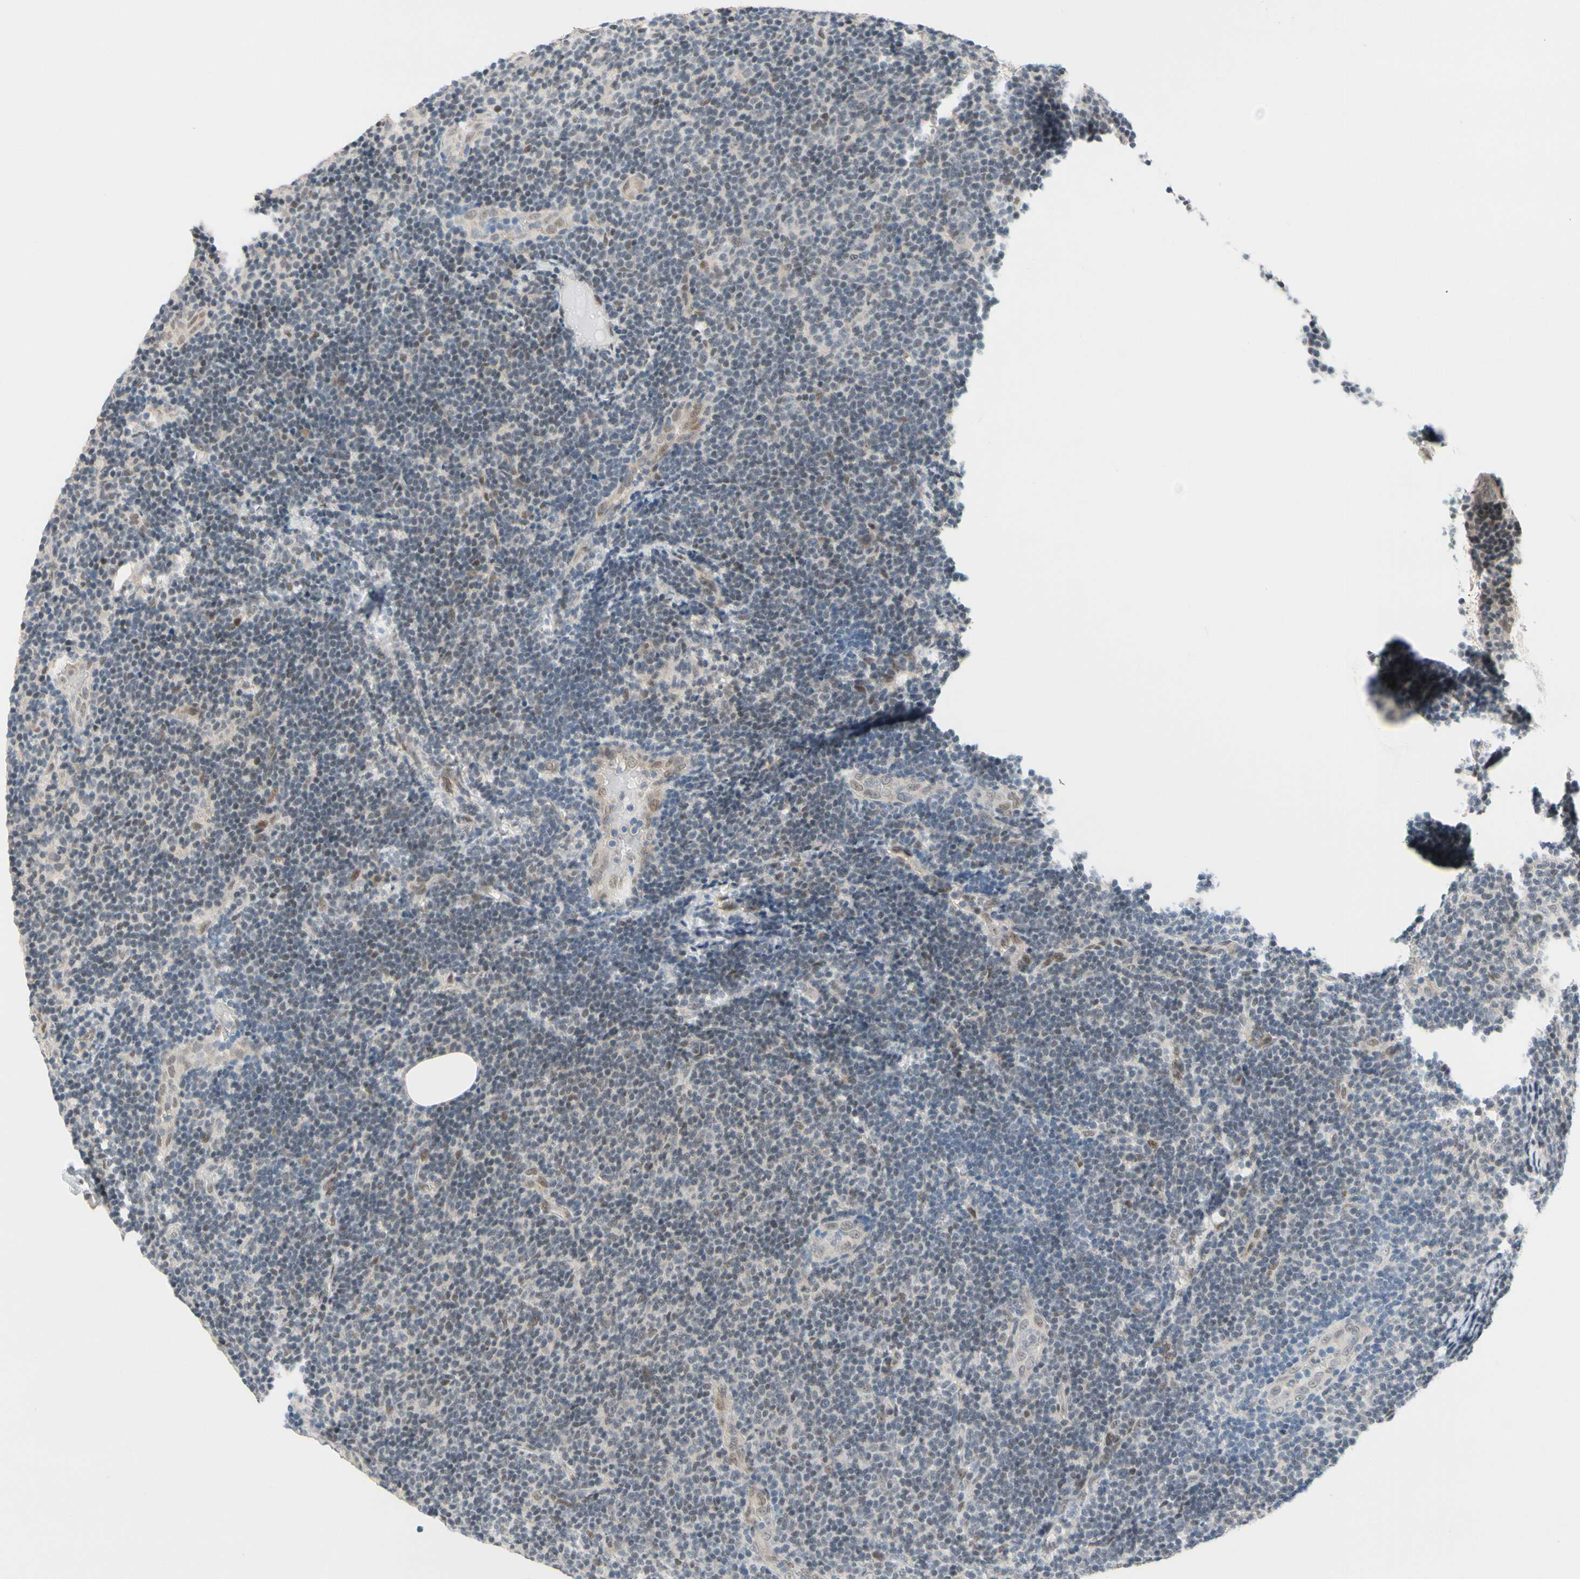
{"staining": {"intensity": "weak", "quantity": "<25%", "location": "nuclear"}, "tissue": "lymphoma", "cell_type": "Tumor cells", "image_type": "cancer", "snomed": [{"axis": "morphology", "description": "Malignant lymphoma, non-Hodgkin's type, Low grade"}, {"axis": "topography", "description": "Lymph node"}], "caption": "Immunohistochemical staining of low-grade malignant lymphoma, non-Hodgkin's type exhibits no significant expression in tumor cells.", "gene": "TAF4", "patient": {"sex": "male", "age": 83}}